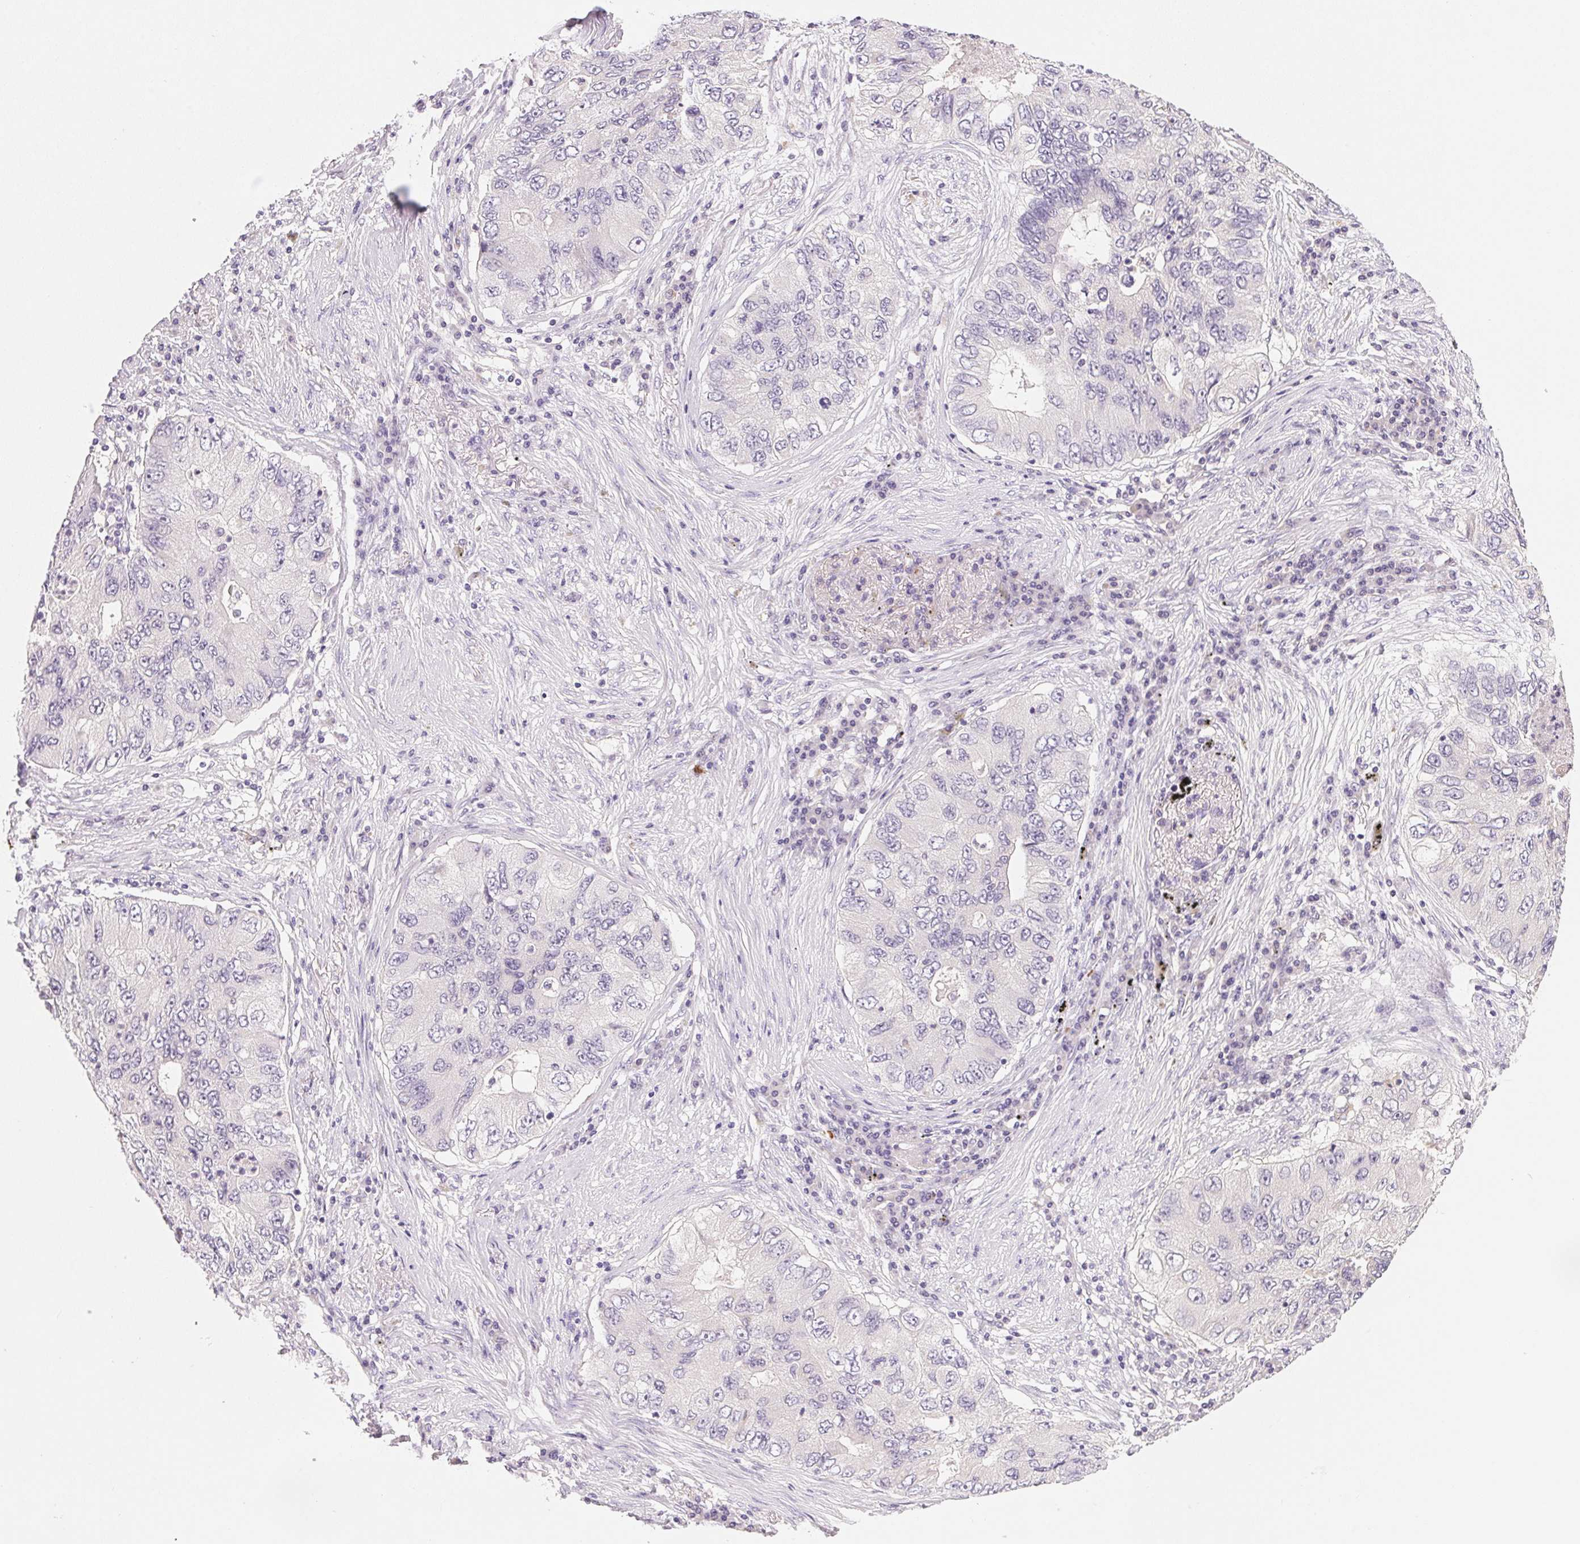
{"staining": {"intensity": "negative", "quantity": "none", "location": "none"}, "tissue": "lung cancer", "cell_type": "Tumor cells", "image_type": "cancer", "snomed": [{"axis": "morphology", "description": "Adenocarcinoma, NOS"}, {"axis": "morphology", "description": "Adenocarcinoma, metastatic, NOS"}, {"axis": "topography", "description": "Lymph node"}, {"axis": "topography", "description": "Lung"}], "caption": "An immunohistochemistry histopathology image of lung cancer (metastatic adenocarcinoma) is shown. There is no staining in tumor cells of lung cancer (metastatic adenocarcinoma).", "gene": "MCOLN3", "patient": {"sex": "female", "age": 54}}